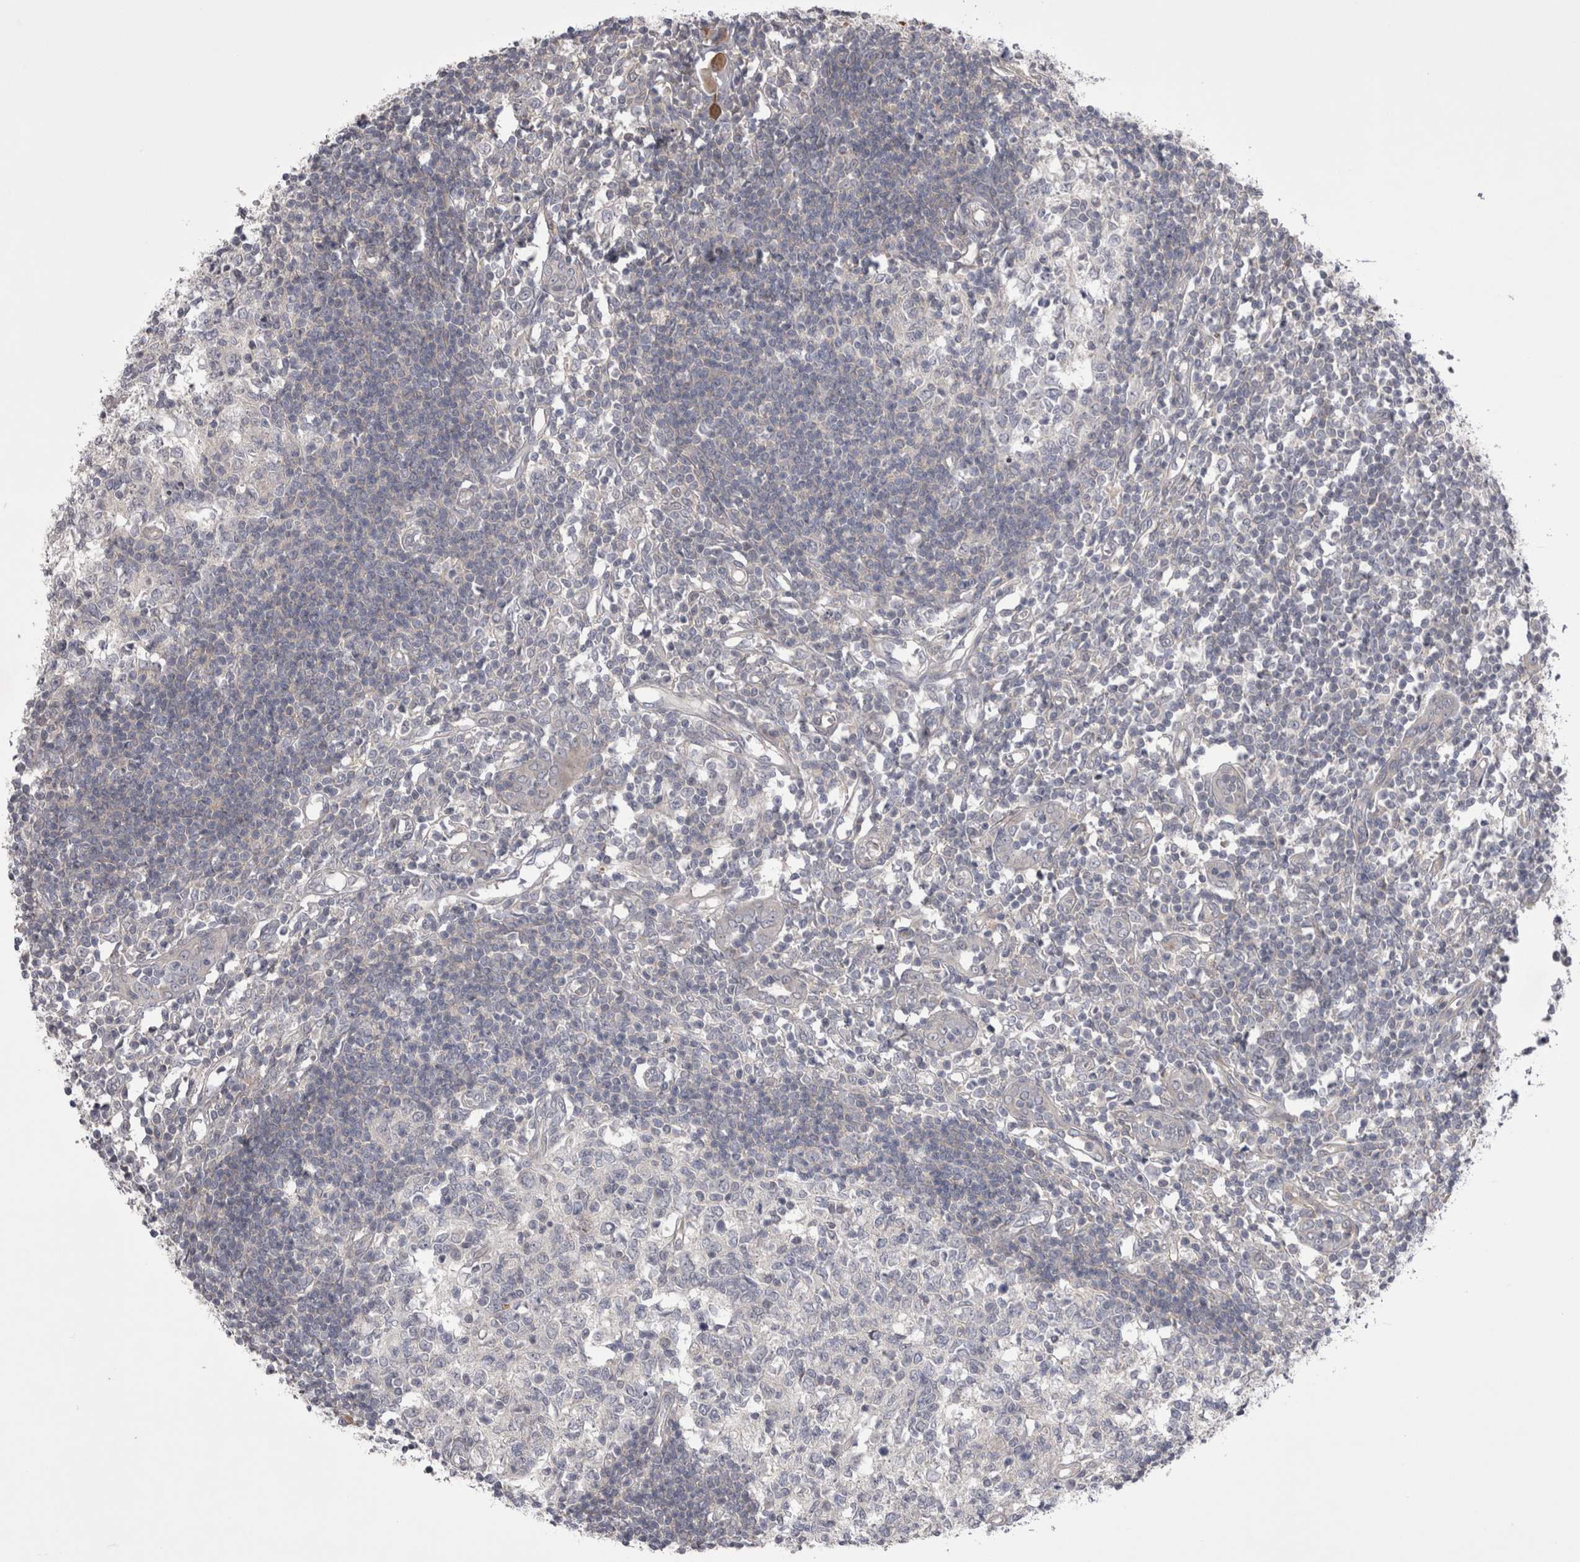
{"staining": {"intensity": "negative", "quantity": "none", "location": "none"}, "tissue": "lymph node", "cell_type": "Germinal center cells", "image_type": "normal", "snomed": [{"axis": "morphology", "description": "Normal tissue, NOS"}, {"axis": "morphology", "description": "Malignant melanoma, Metastatic site"}, {"axis": "topography", "description": "Lymph node"}], "caption": "Immunohistochemistry of unremarkable lymph node exhibits no expression in germinal center cells. (DAB (3,3'-diaminobenzidine) IHC visualized using brightfield microscopy, high magnification).", "gene": "NENF", "patient": {"sex": "male", "age": 41}}